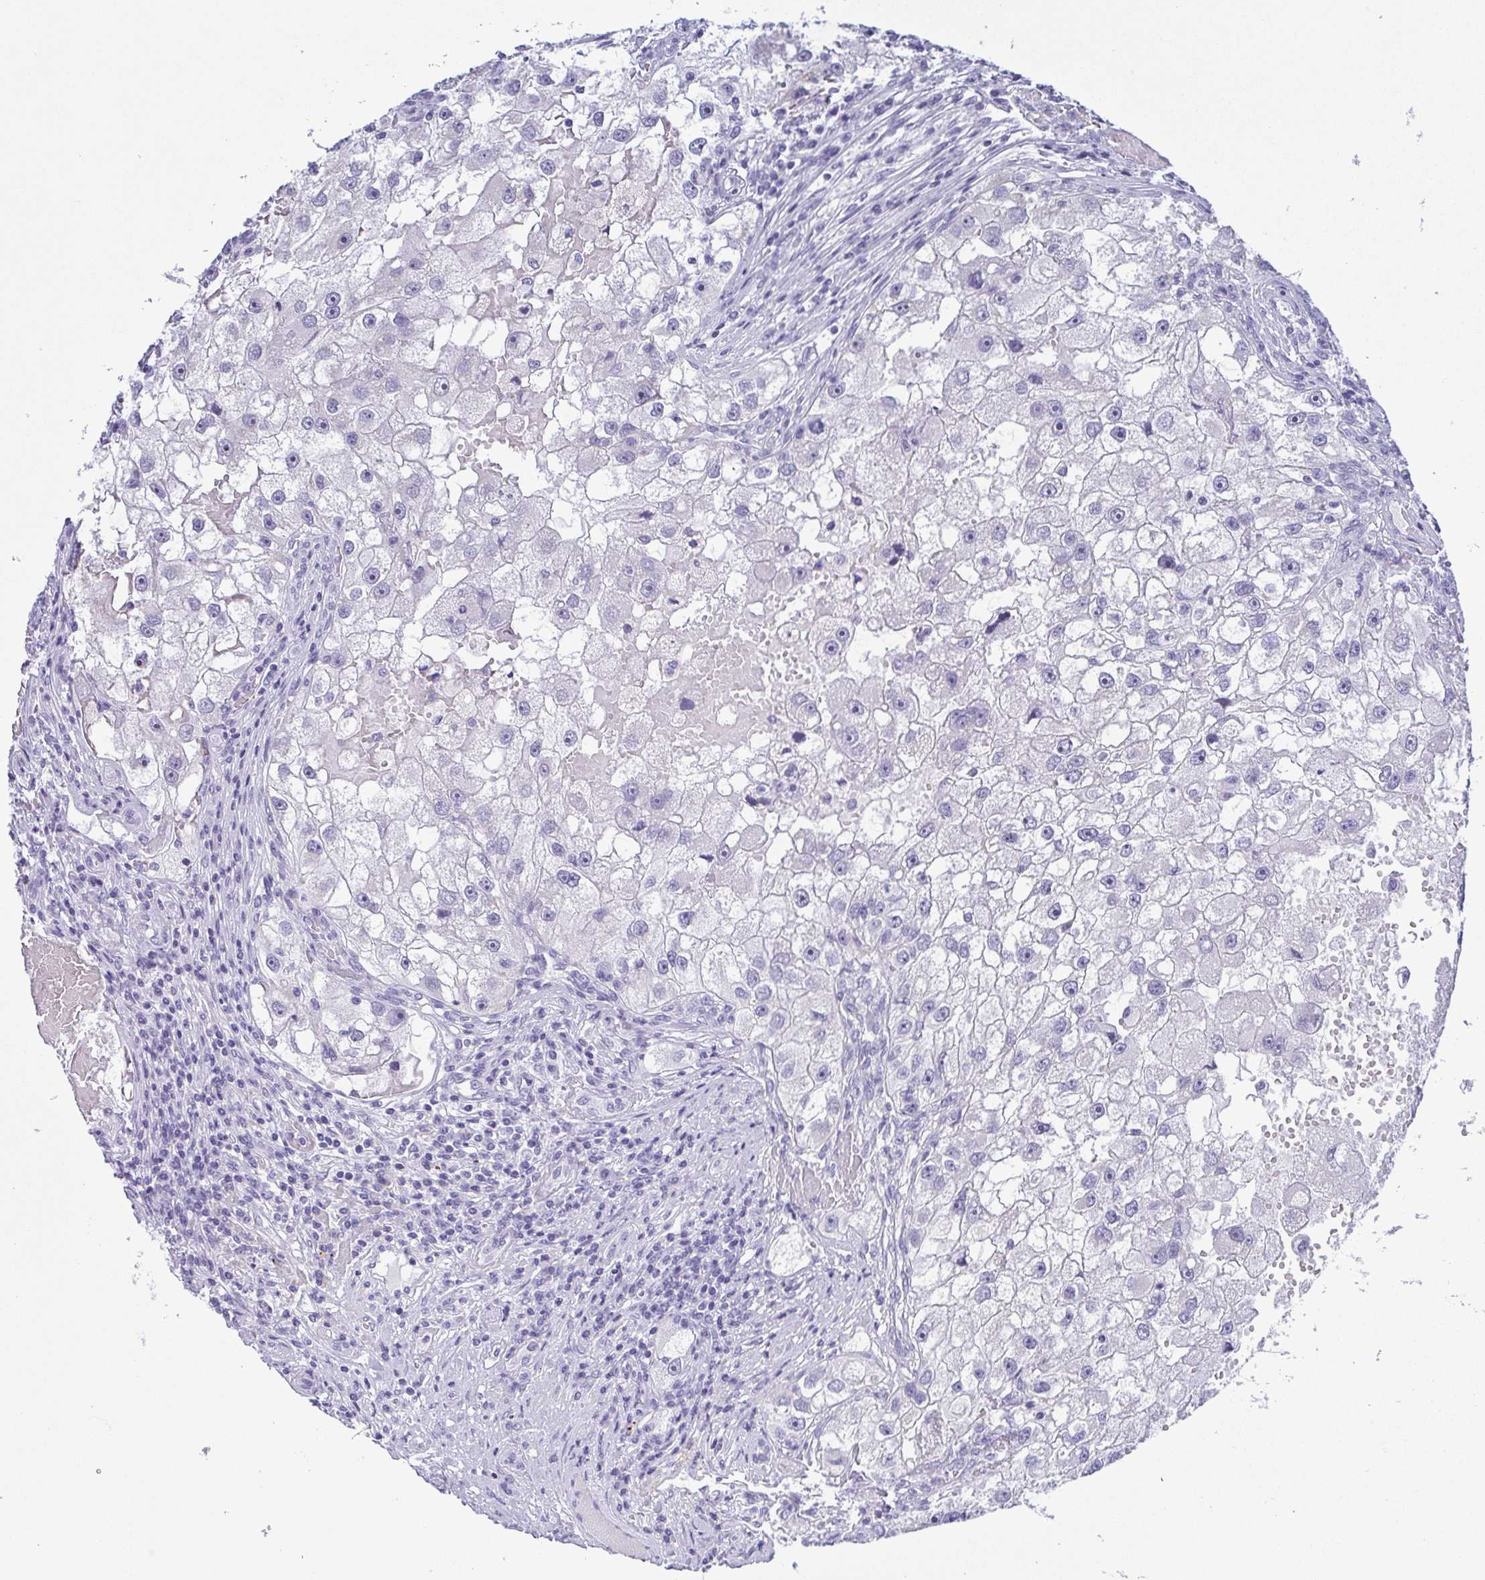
{"staining": {"intensity": "negative", "quantity": "none", "location": "none"}, "tissue": "renal cancer", "cell_type": "Tumor cells", "image_type": "cancer", "snomed": [{"axis": "morphology", "description": "Adenocarcinoma, NOS"}, {"axis": "topography", "description": "Kidney"}], "caption": "An immunohistochemistry micrograph of adenocarcinoma (renal) is shown. There is no staining in tumor cells of adenocarcinoma (renal). Nuclei are stained in blue.", "gene": "MYL7", "patient": {"sex": "male", "age": 63}}